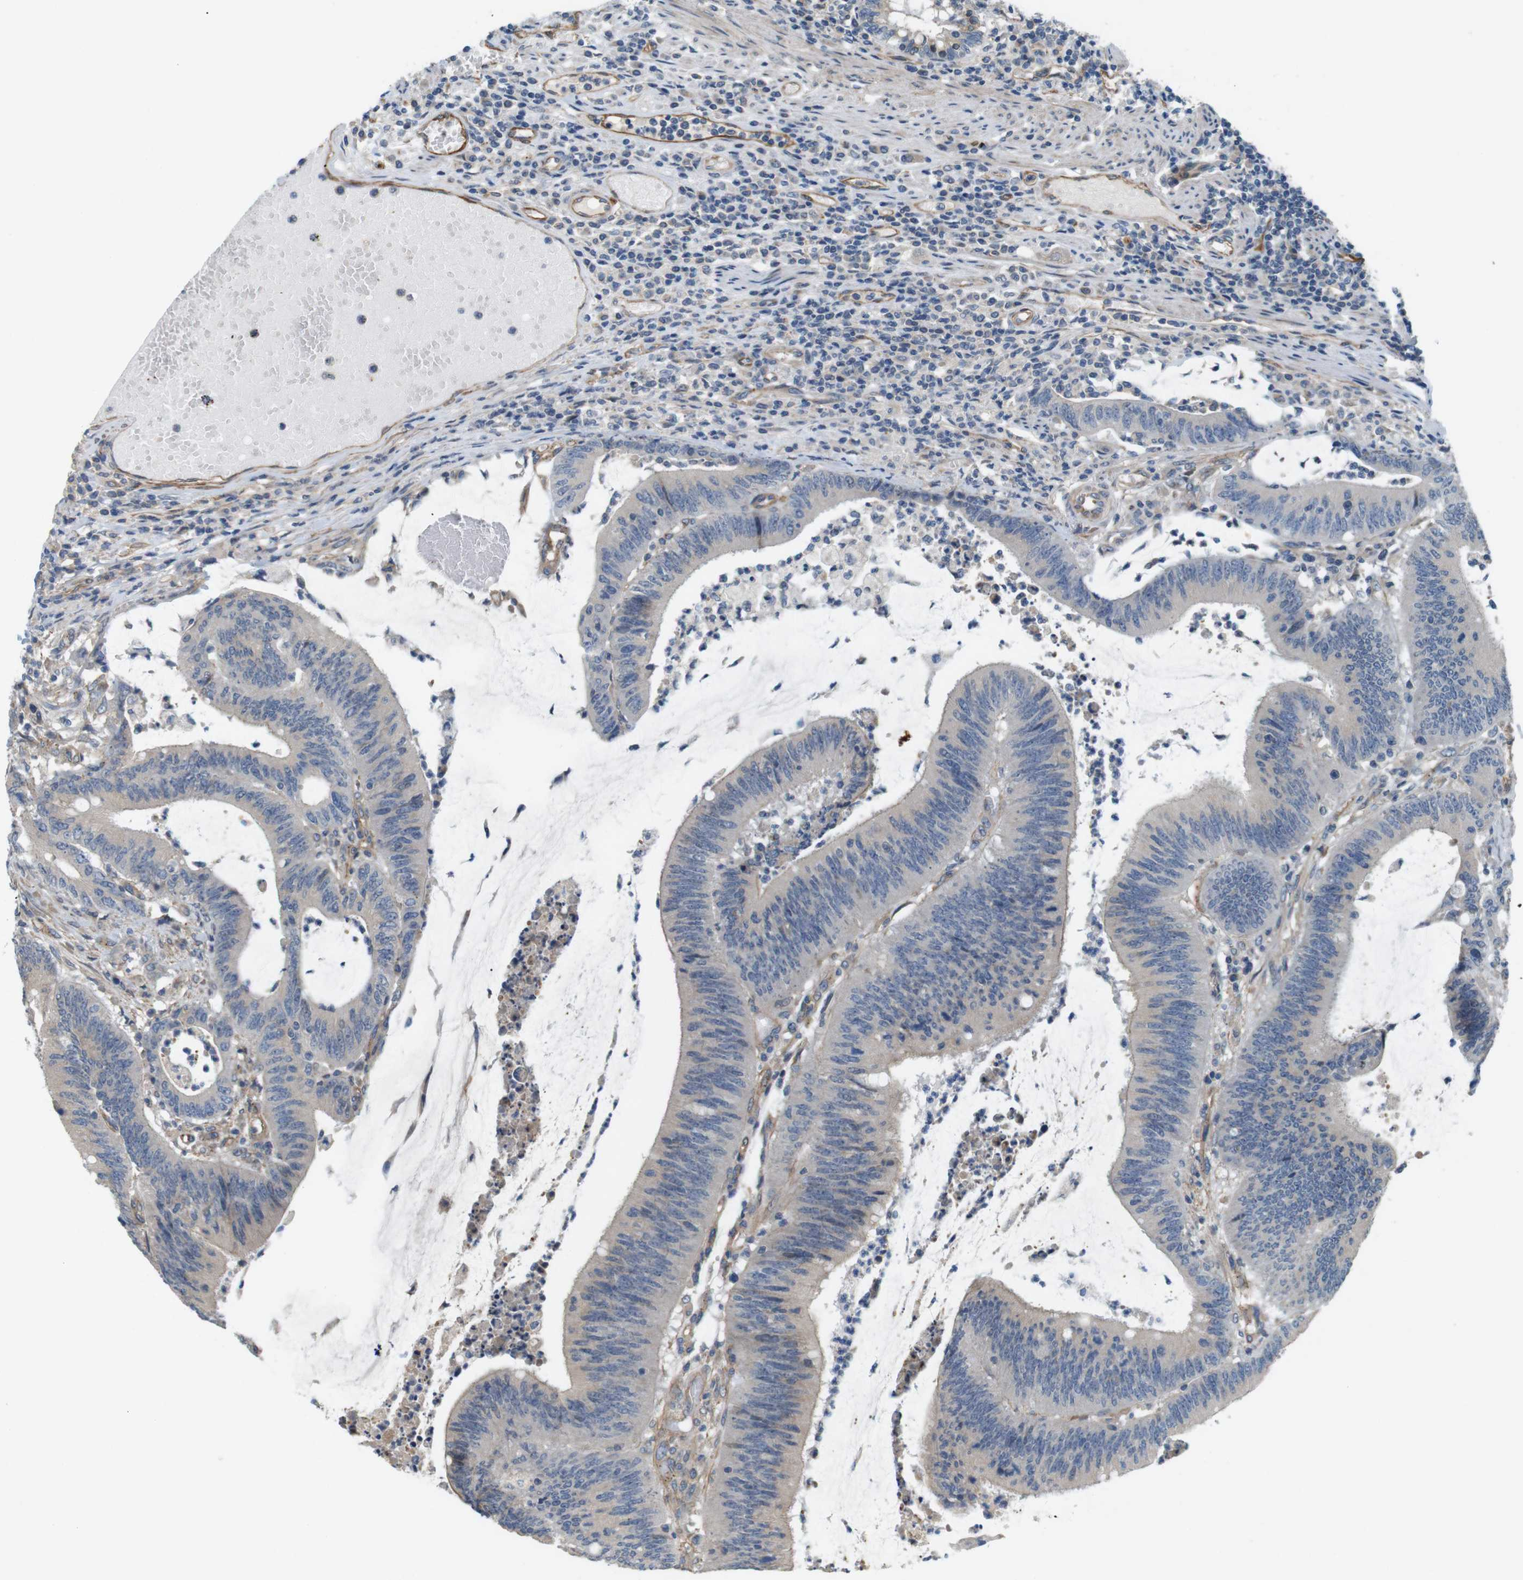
{"staining": {"intensity": "weak", "quantity": ">75%", "location": "cytoplasmic/membranous"}, "tissue": "colorectal cancer", "cell_type": "Tumor cells", "image_type": "cancer", "snomed": [{"axis": "morphology", "description": "Adenocarcinoma, NOS"}, {"axis": "topography", "description": "Rectum"}], "caption": "DAB (3,3'-diaminobenzidine) immunohistochemical staining of adenocarcinoma (colorectal) displays weak cytoplasmic/membranous protein staining in approximately >75% of tumor cells.", "gene": "BVES", "patient": {"sex": "female", "age": 66}}